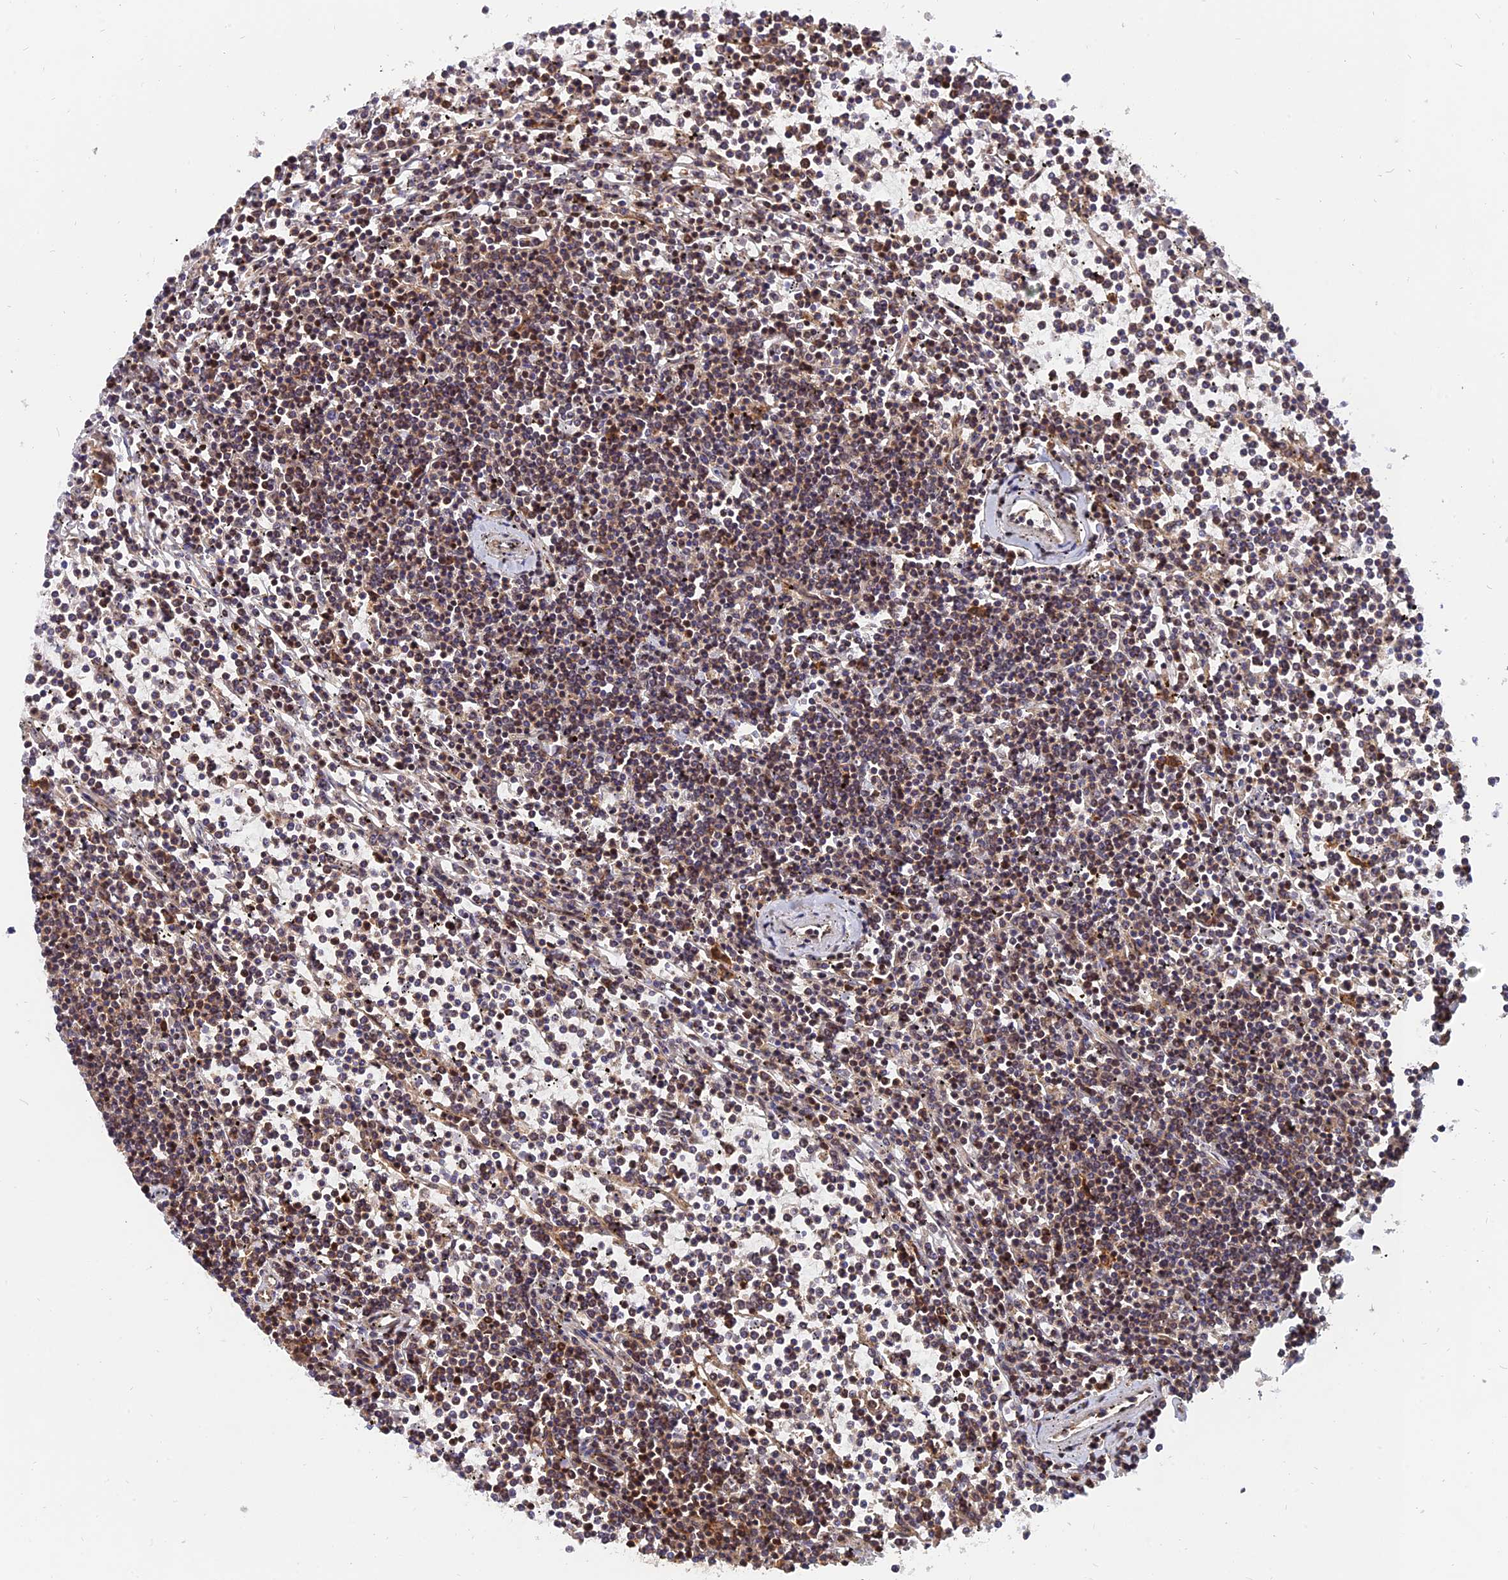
{"staining": {"intensity": "moderate", "quantity": "25%-75%", "location": "cytoplasmic/membranous"}, "tissue": "lymphoma", "cell_type": "Tumor cells", "image_type": "cancer", "snomed": [{"axis": "morphology", "description": "Malignant lymphoma, non-Hodgkin's type, Low grade"}, {"axis": "topography", "description": "Spleen"}], "caption": "The photomicrograph exhibits a brown stain indicating the presence of a protein in the cytoplasmic/membranous of tumor cells in lymphoma.", "gene": "WDR41", "patient": {"sex": "female", "age": 19}}